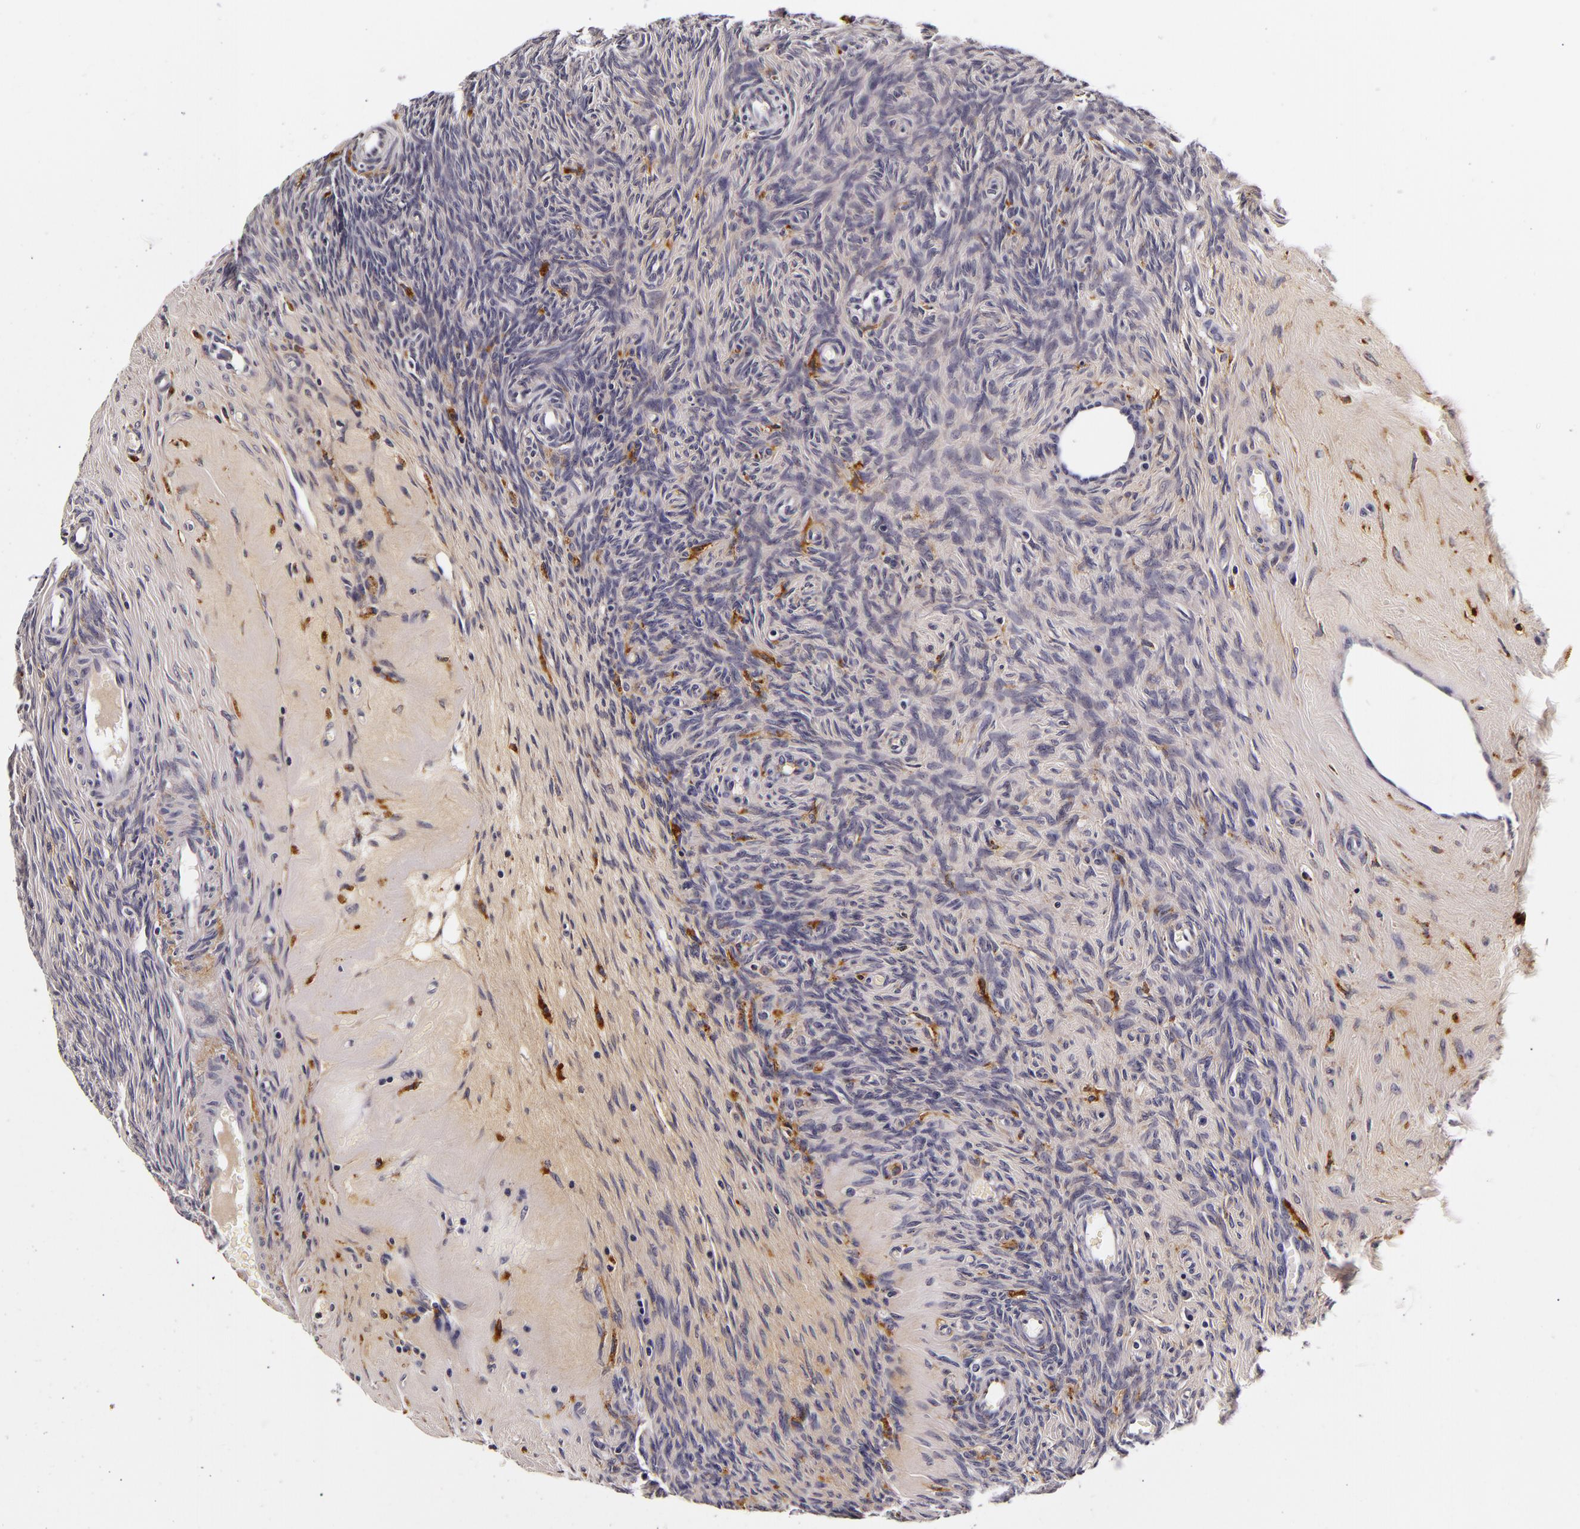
{"staining": {"intensity": "moderate", "quantity": "<25%", "location": "cytoplasmic/membranous"}, "tissue": "ovary", "cell_type": "Ovarian stroma cells", "image_type": "normal", "snomed": [{"axis": "morphology", "description": "Normal tissue, NOS"}, {"axis": "topography", "description": "Ovary"}], "caption": "IHC photomicrograph of benign ovary: human ovary stained using immunohistochemistry reveals low levels of moderate protein expression localized specifically in the cytoplasmic/membranous of ovarian stroma cells, appearing as a cytoplasmic/membranous brown color.", "gene": "LGALS3BP", "patient": {"sex": "female", "age": 32}}